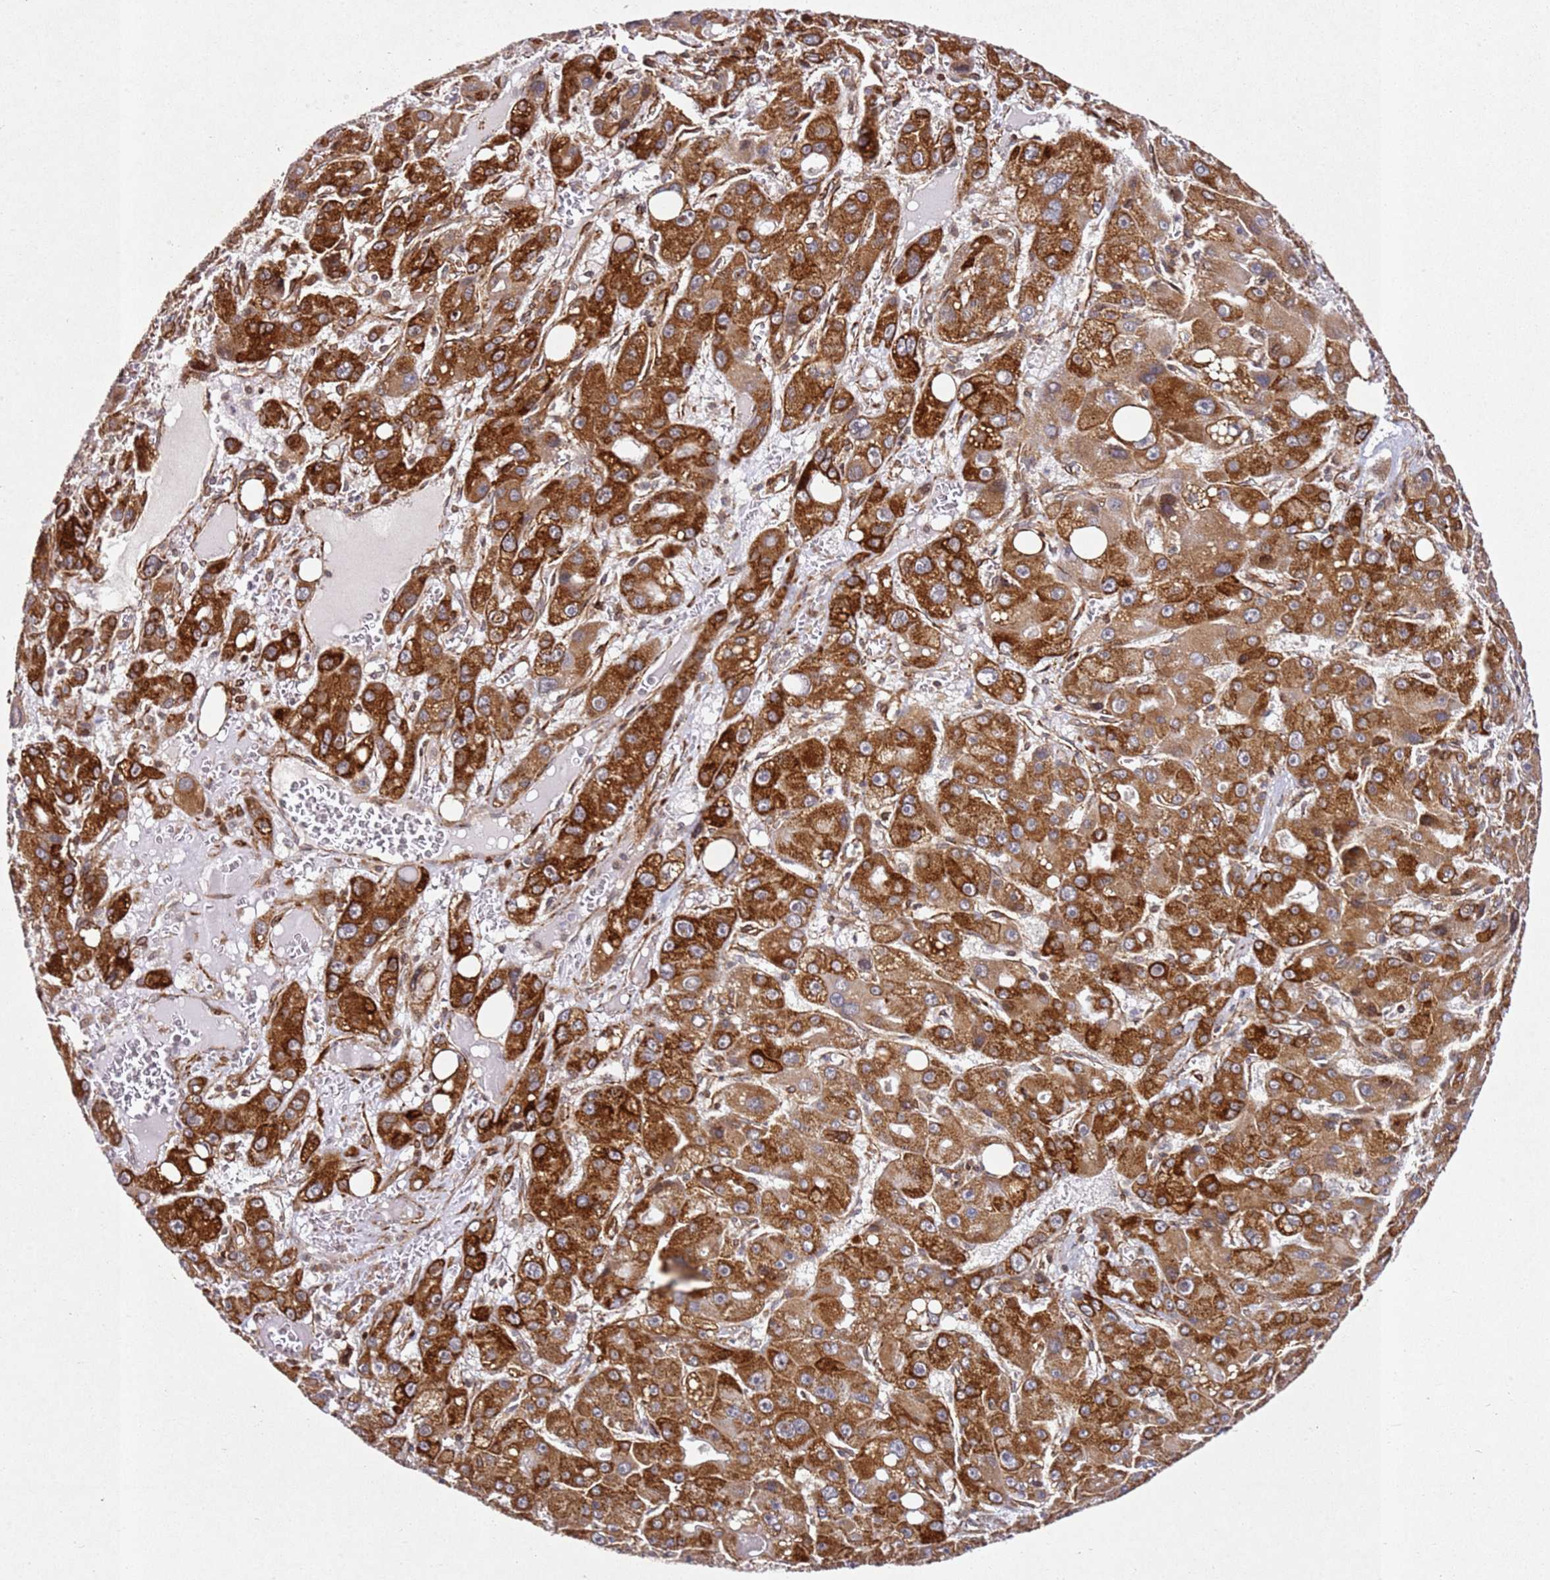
{"staining": {"intensity": "strong", "quantity": ">75%", "location": "cytoplasmic/membranous"}, "tissue": "liver cancer", "cell_type": "Tumor cells", "image_type": "cancer", "snomed": [{"axis": "morphology", "description": "Carcinoma, Hepatocellular, NOS"}, {"axis": "topography", "description": "Liver"}], "caption": "IHC (DAB) staining of human liver cancer shows strong cytoplasmic/membranous protein expression in approximately >75% of tumor cells.", "gene": "ZNF296", "patient": {"sex": "male", "age": 55}}